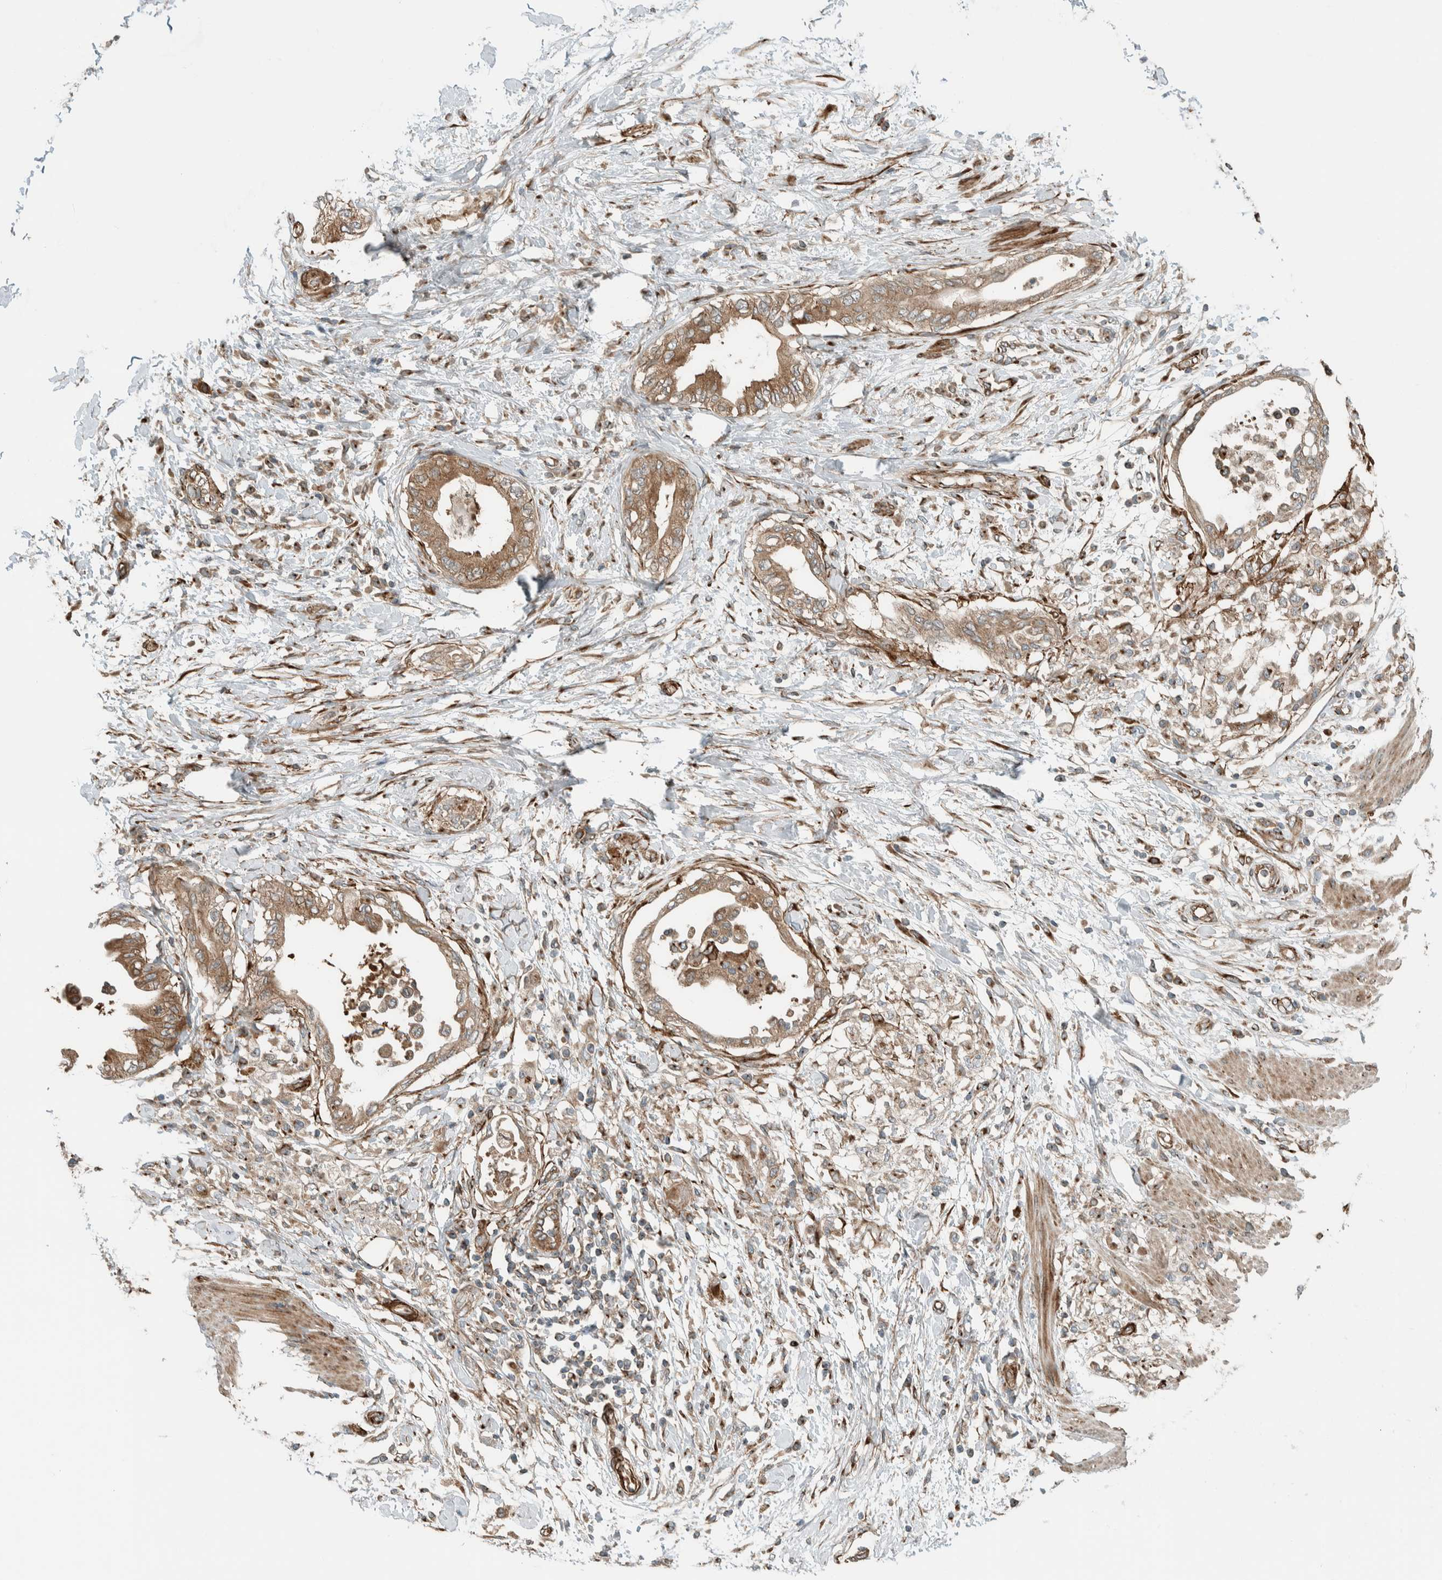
{"staining": {"intensity": "moderate", "quantity": ">75%", "location": "cytoplasmic/membranous"}, "tissue": "pancreatic cancer", "cell_type": "Tumor cells", "image_type": "cancer", "snomed": [{"axis": "morphology", "description": "Normal tissue, NOS"}, {"axis": "morphology", "description": "Adenocarcinoma, NOS"}, {"axis": "topography", "description": "Pancreas"}, {"axis": "topography", "description": "Duodenum"}], "caption": "Pancreatic cancer stained with a protein marker demonstrates moderate staining in tumor cells.", "gene": "EXOC7", "patient": {"sex": "female", "age": 60}}